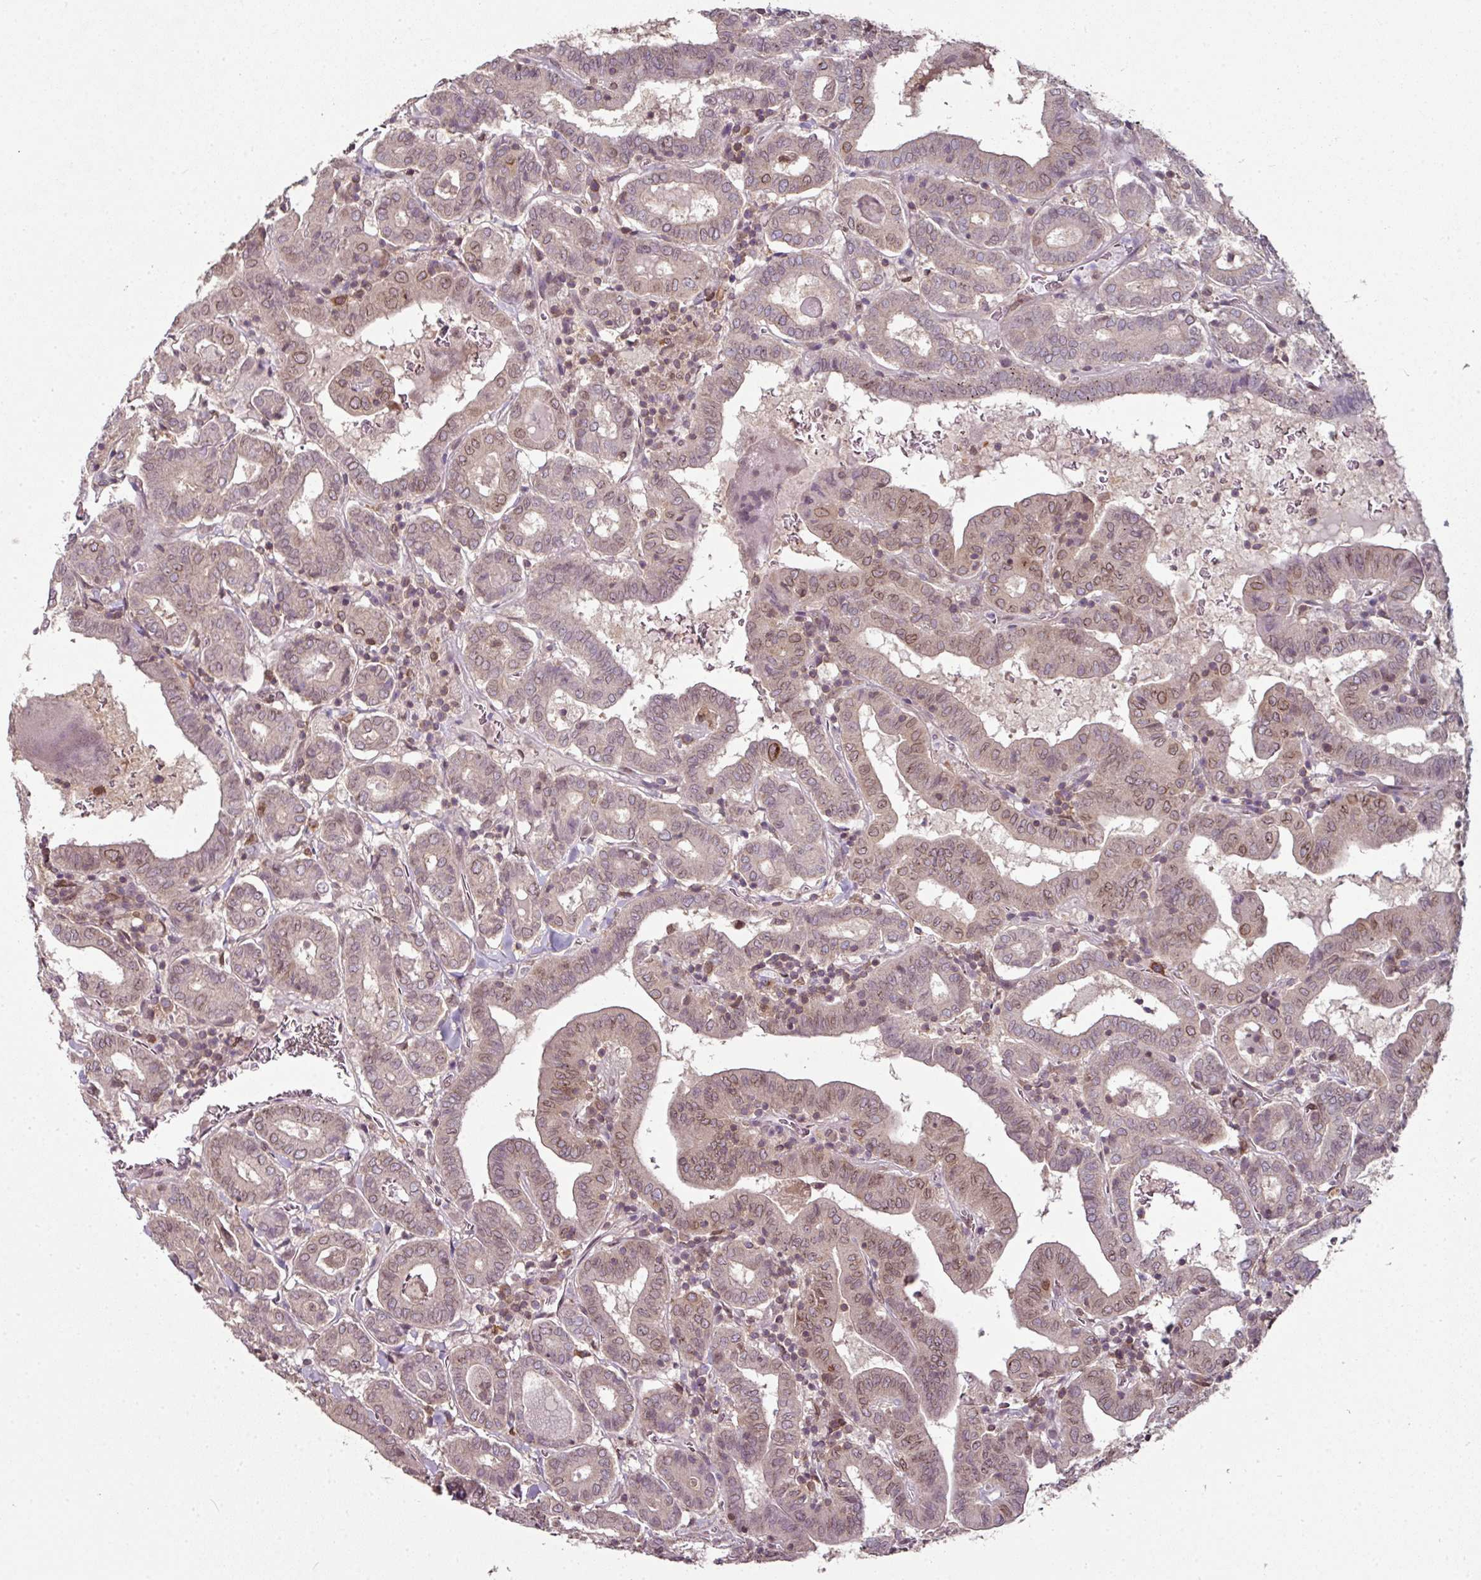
{"staining": {"intensity": "moderate", "quantity": "<25%", "location": "cytoplasmic/membranous,nuclear"}, "tissue": "thyroid cancer", "cell_type": "Tumor cells", "image_type": "cancer", "snomed": [{"axis": "morphology", "description": "Papillary adenocarcinoma, NOS"}, {"axis": "topography", "description": "Thyroid gland"}], "caption": "The photomicrograph shows a brown stain indicating the presence of a protein in the cytoplasmic/membranous and nuclear of tumor cells in thyroid cancer.", "gene": "RANGAP1", "patient": {"sex": "female", "age": 72}}